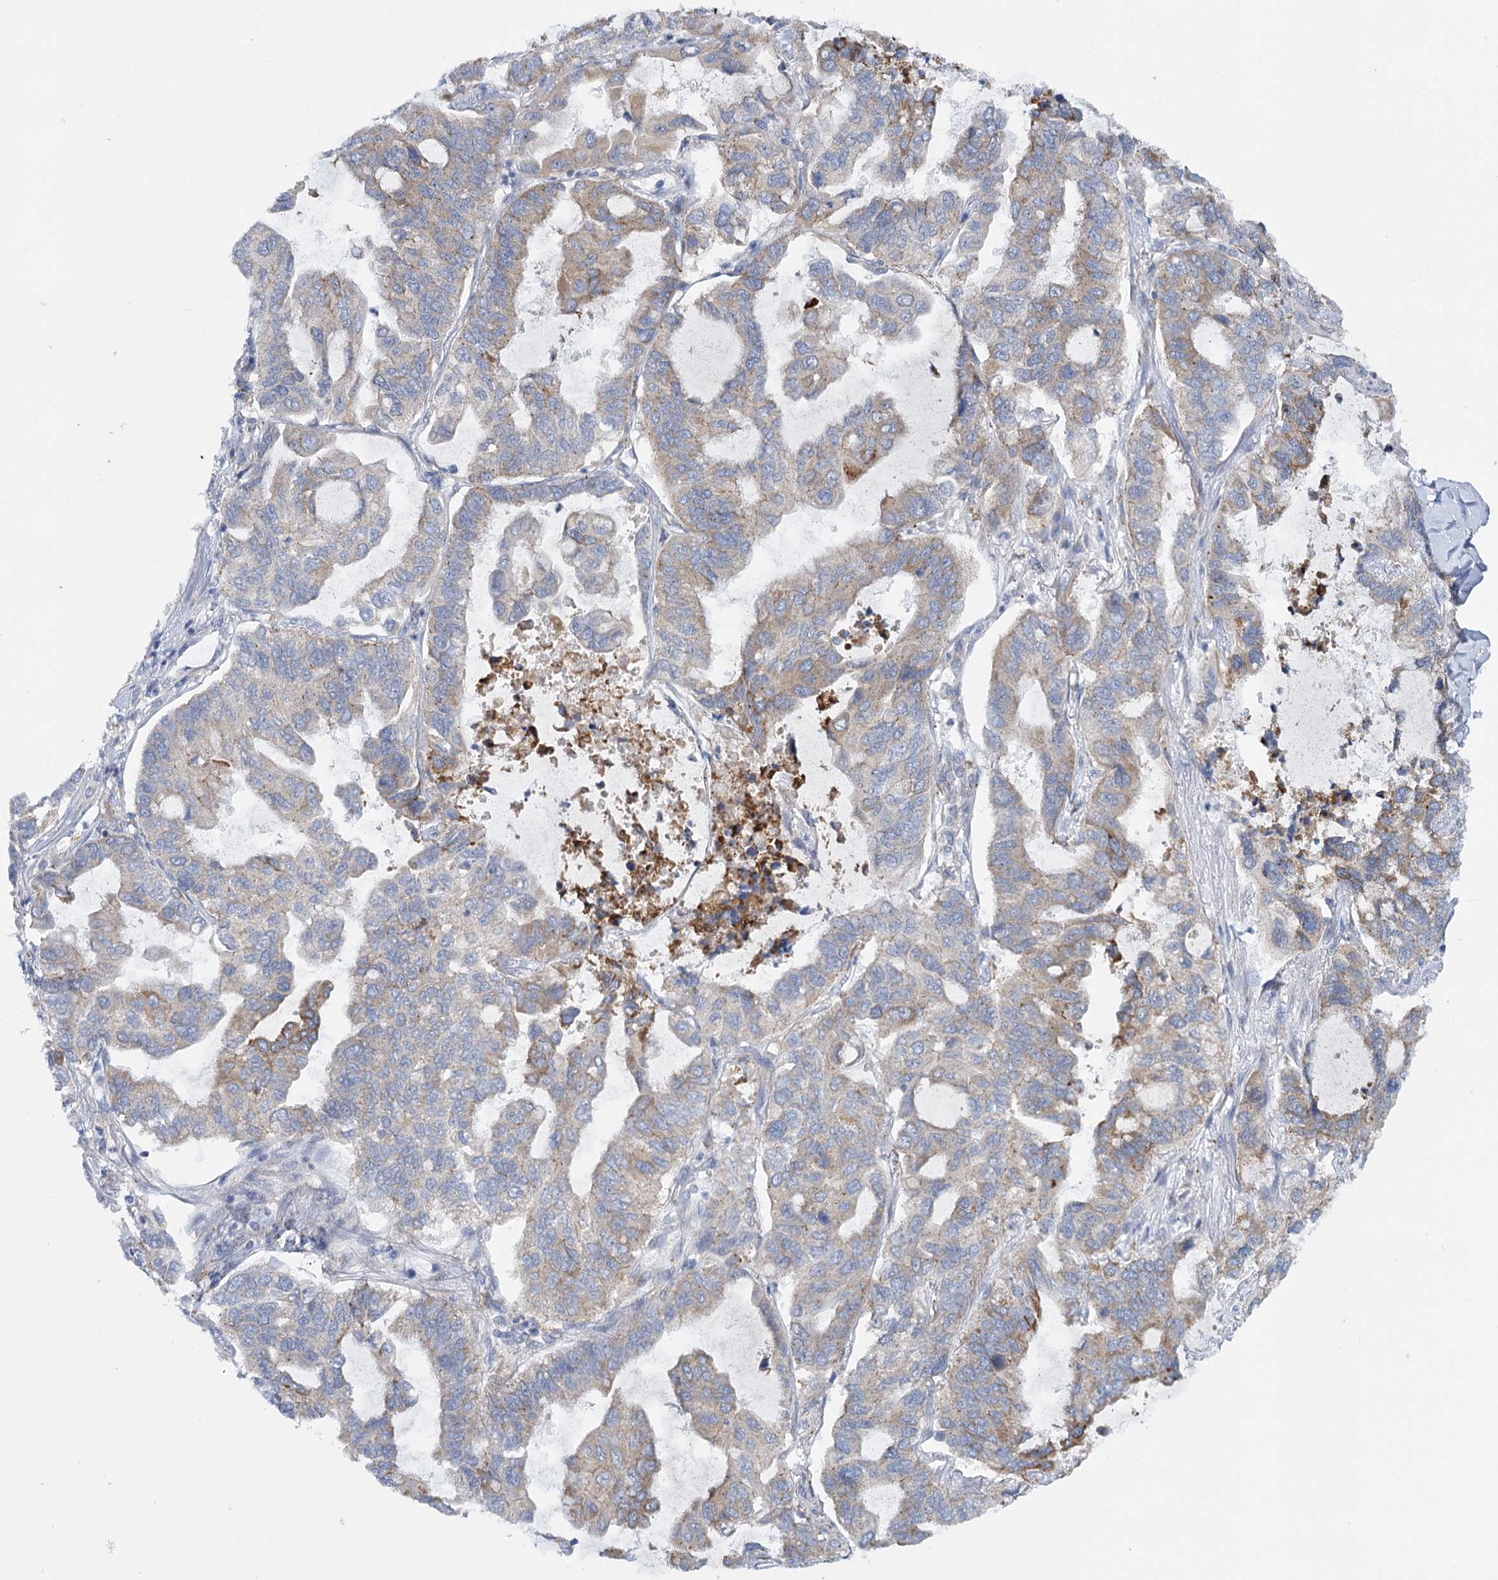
{"staining": {"intensity": "moderate", "quantity": "25%-75%", "location": "cytoplasmic/membranous"}, "tissue": "lung cancer", "cell_type": "Tumor cells", "image_type": "cancer", "snomed": [{"axis": "morphology", "description": "Adenocarcinoma, NOS"}, {"axis": "topography", "description": "Lung"}], "caption": "This is a histology image of IHC staining of lung cancer, which shows moderate expression in the cytoplasmic/membranous of tumor cells.", "gene": "MBLAC2", "patient": {"sex": "male", "age": 64}}